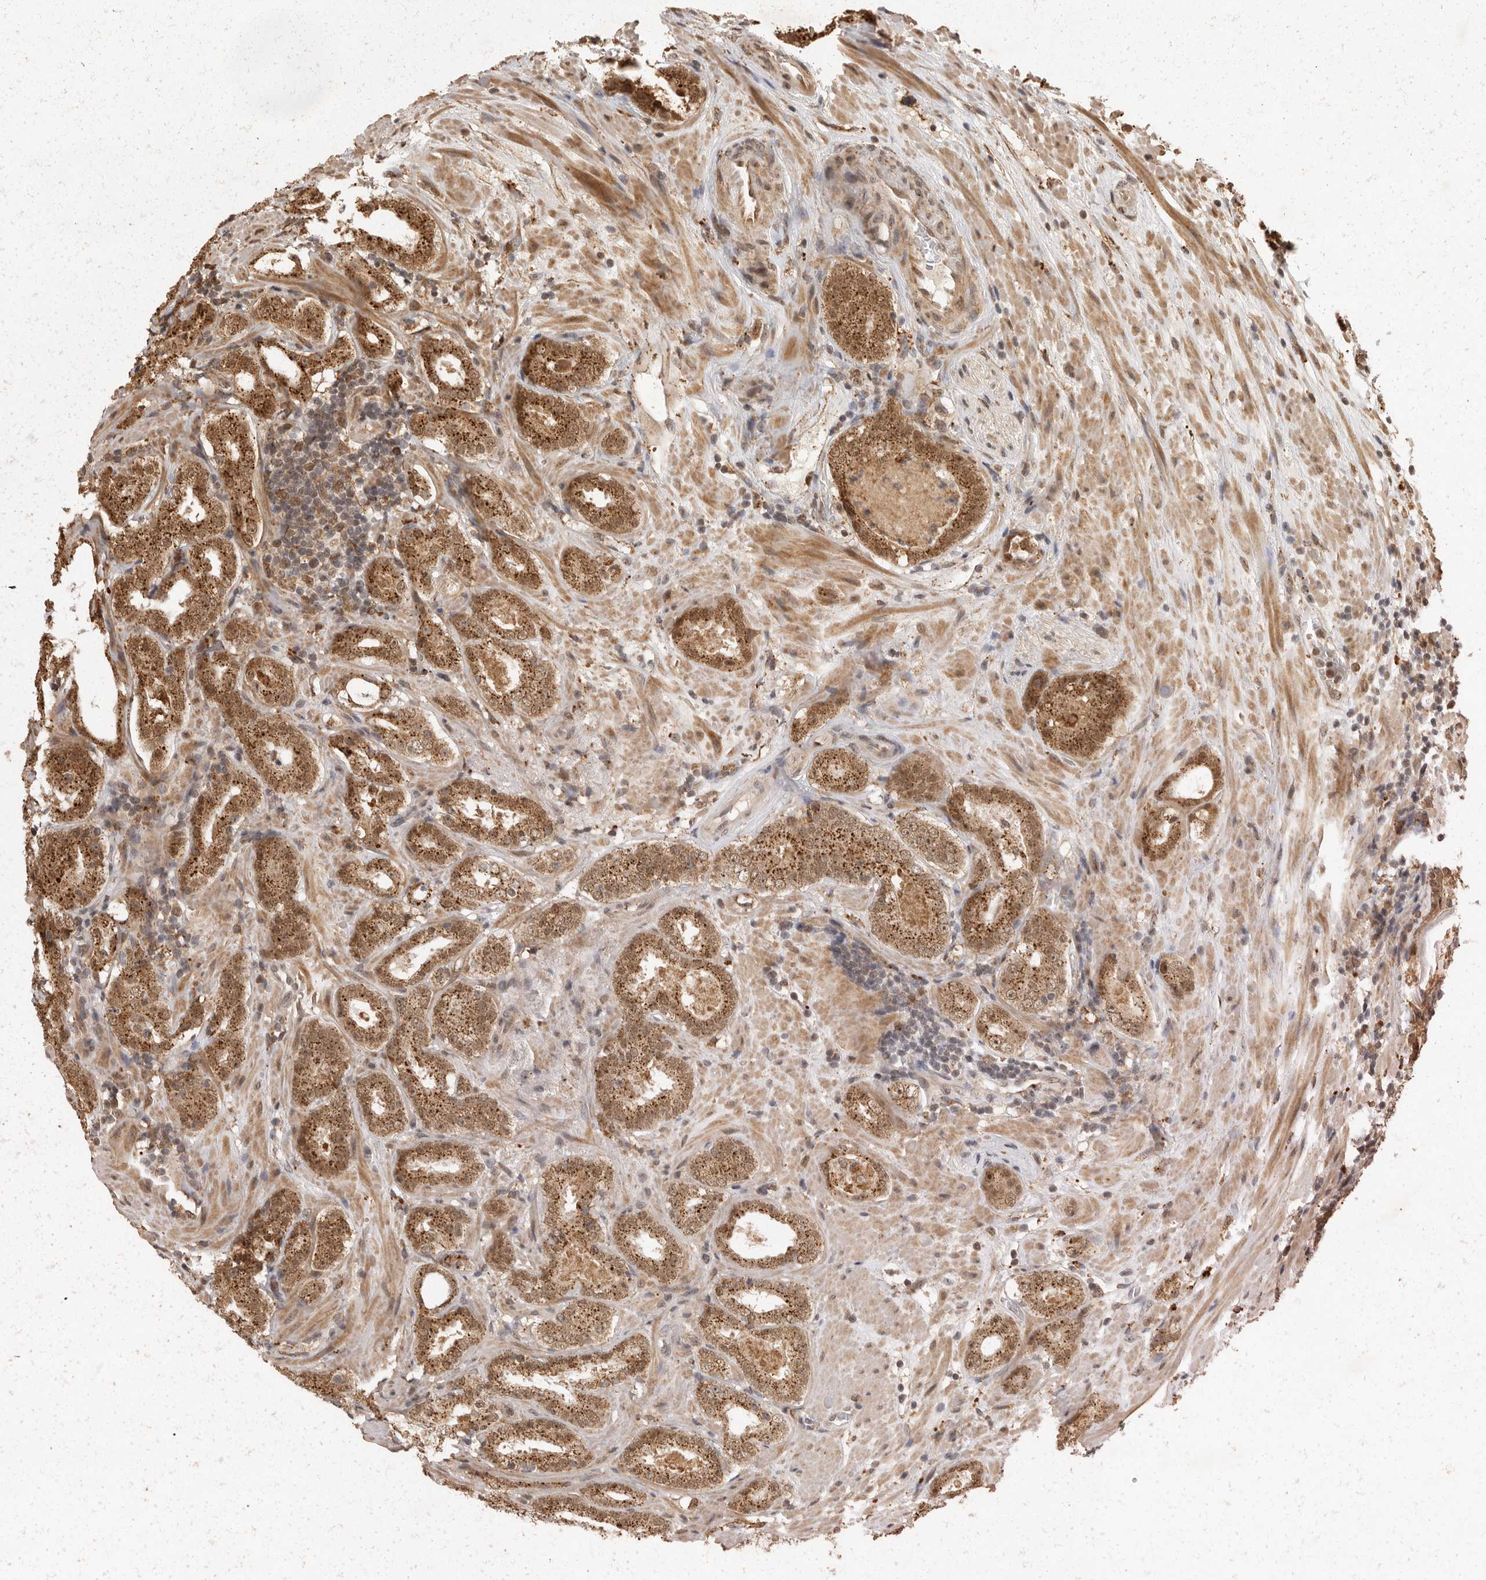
{"staining": {"intensity": "strong", "quantity": ">75%", "location": "cytoplasmic/membranous"}, "tissue": "prostate cancer", "cell_type": "Tumor cells", "image_type": "cancer", "snomed": [{"axis": "morphology", "description": "Adenocarcinoma, Low grade"}, {"axis": "topography", "description": "Prostate"}], "caption": "IHC of prostate low-grade adenocarcinoma shows high levels of strong cytoplasmic/membranous expression in approximately >75% of tumor cells.", "gene": "ZNF83", "patient": {"sex": "male", "age": 69}}